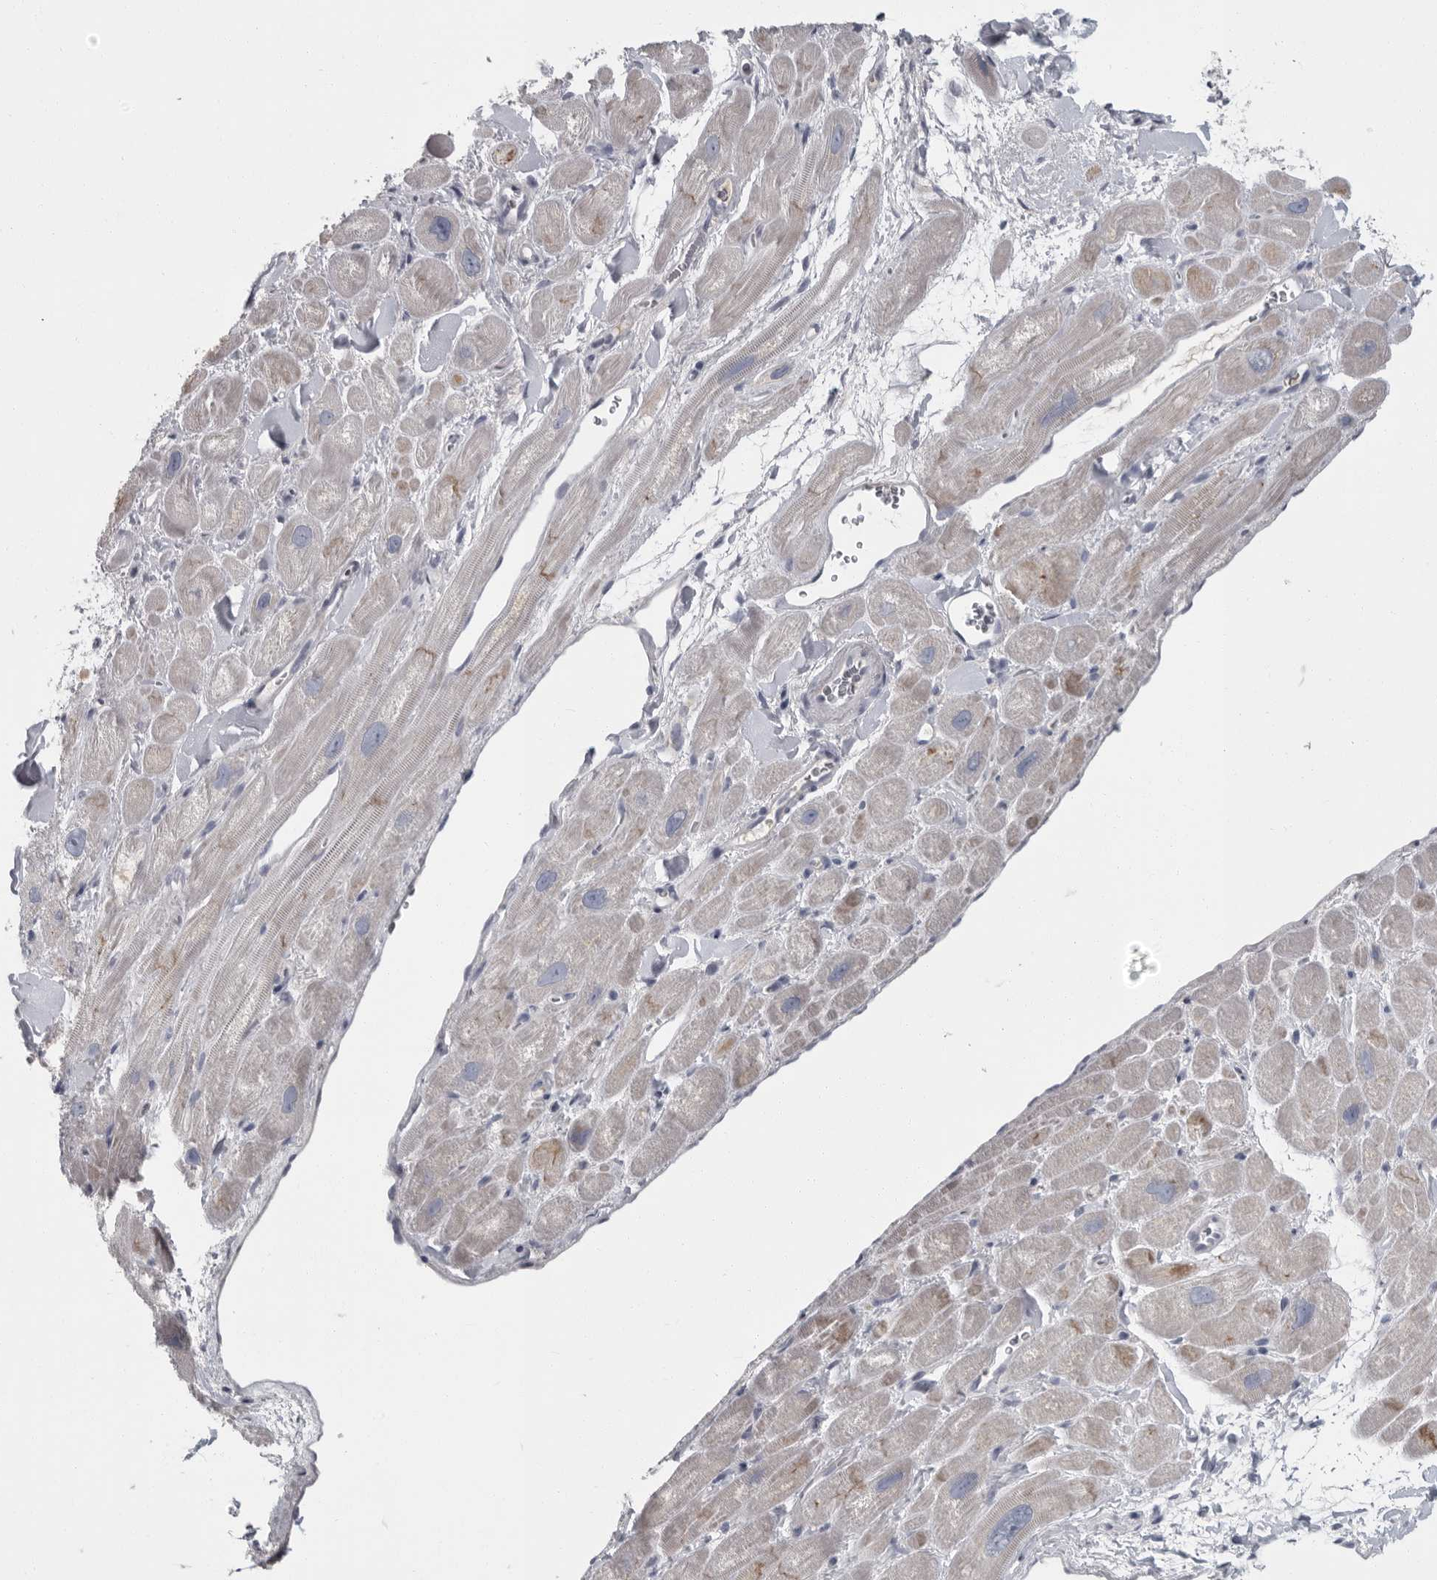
{"staining": {"intensity": "moderate", "quantity": "<25%", "location": "cytoplasmic/membranous"}, "tissue": "heart muscle", "cell_type": "Cardiomyocytes", "image_type": "normal", "snomed": [{"axis": "morphology", "description": "Normal tissue, NOS"}, {"axis": "topography", "description": "Heart"}], "caption": "DAB immunohistochemical staining of normal heart muscle demonstrates moderate cytoplasmic/membranous protein positivity in approximately <25% of cardiomyocytes.", "gene": "SLC25A39", "patient": {"sex": "male", "age": 49}}